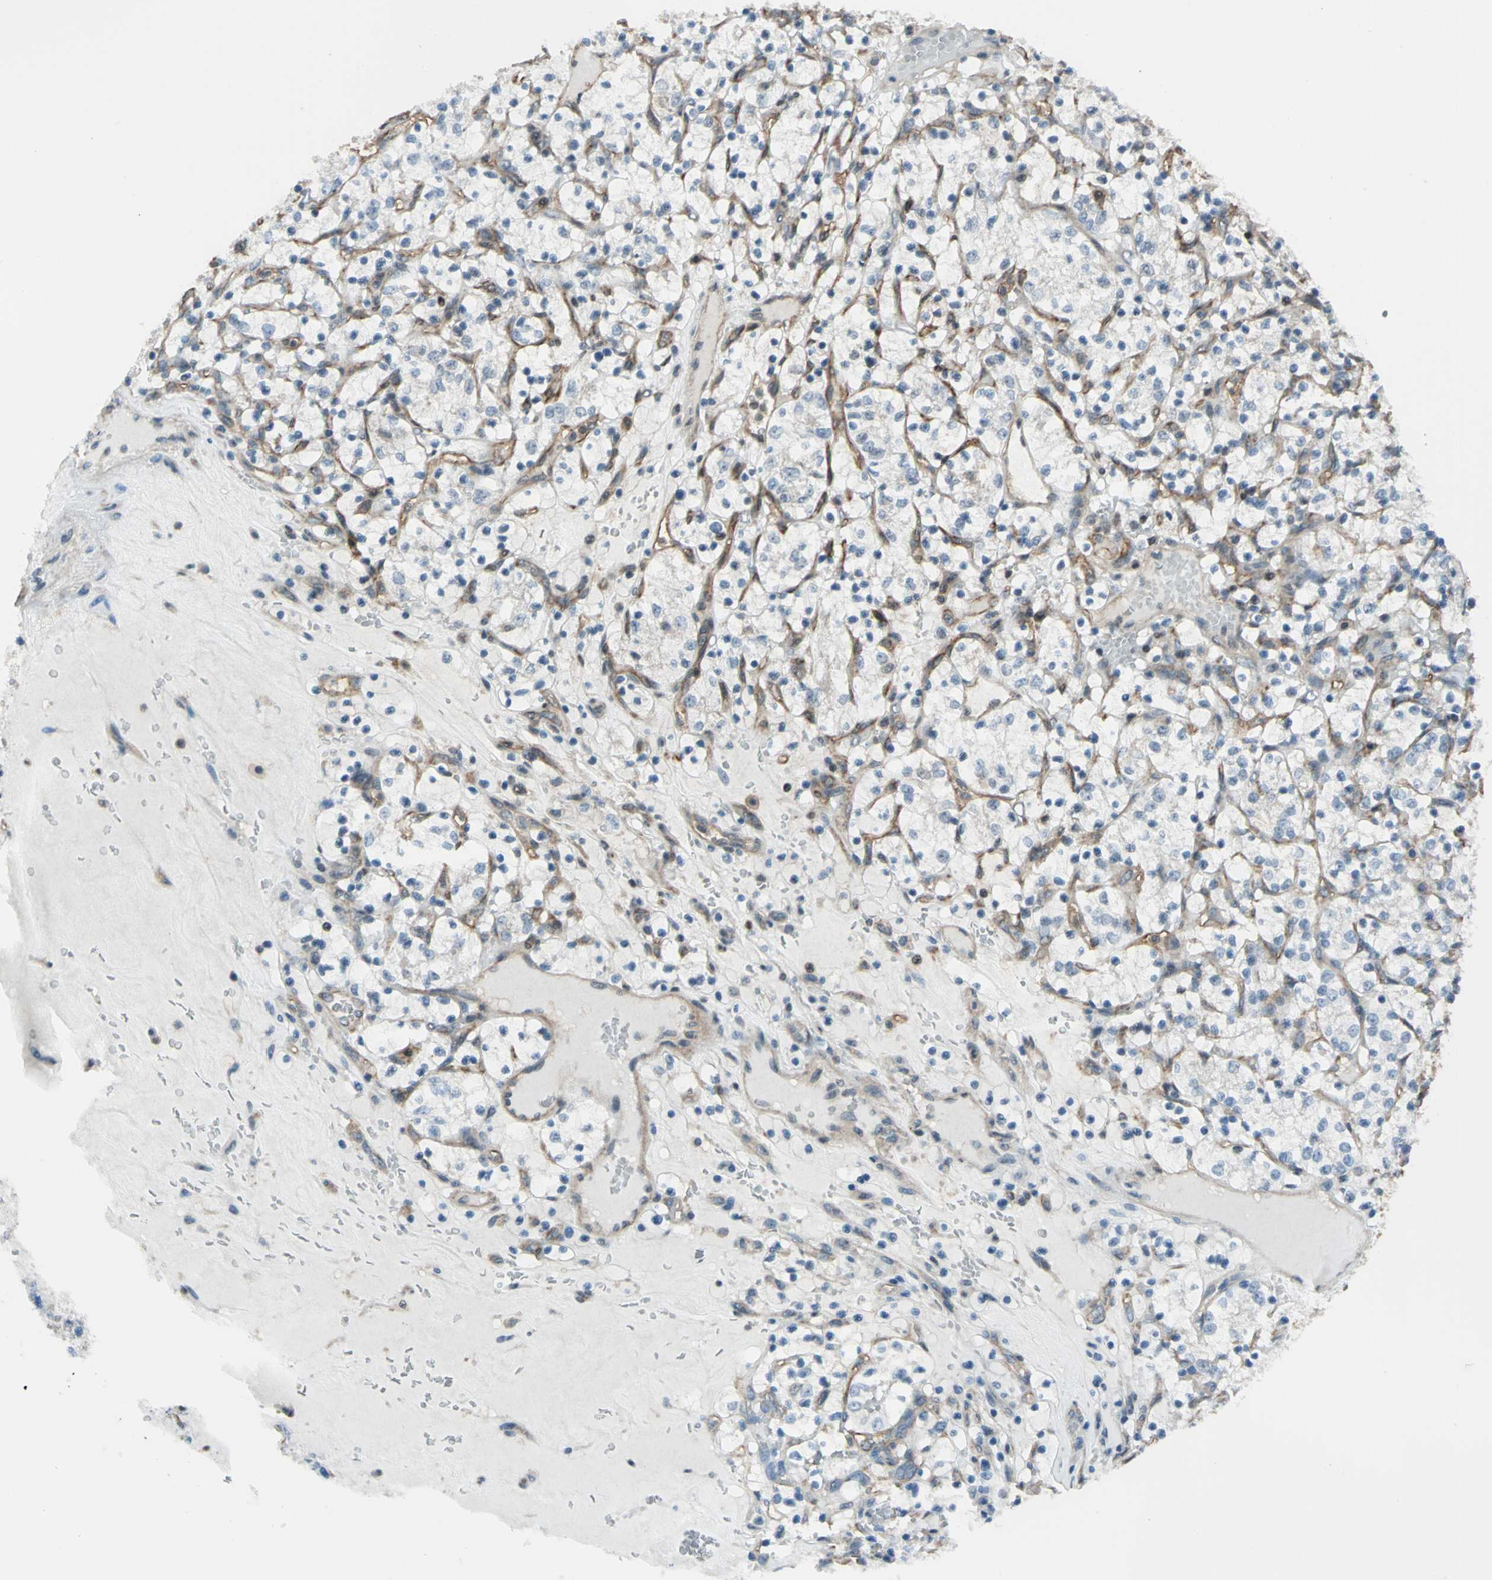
{"staining": {"intensity": "negative", "quantity": "none", "location": "none"}, "tissue": "renal cancer", "cell_type": "Tumor cells", "image_type": "cancer", "snomed": [{"axis": "morphology", "description": "Adenocarcinoma, NOS"}, {"axis": "topography", "description": "Kidney"}], "caption": "This is an immunohistochemistry image of human renal adenocarcinoma. There is no staining in tumor cells.", "gene": "NR2C2", "patient": {"sex": "female", "age": 69}}